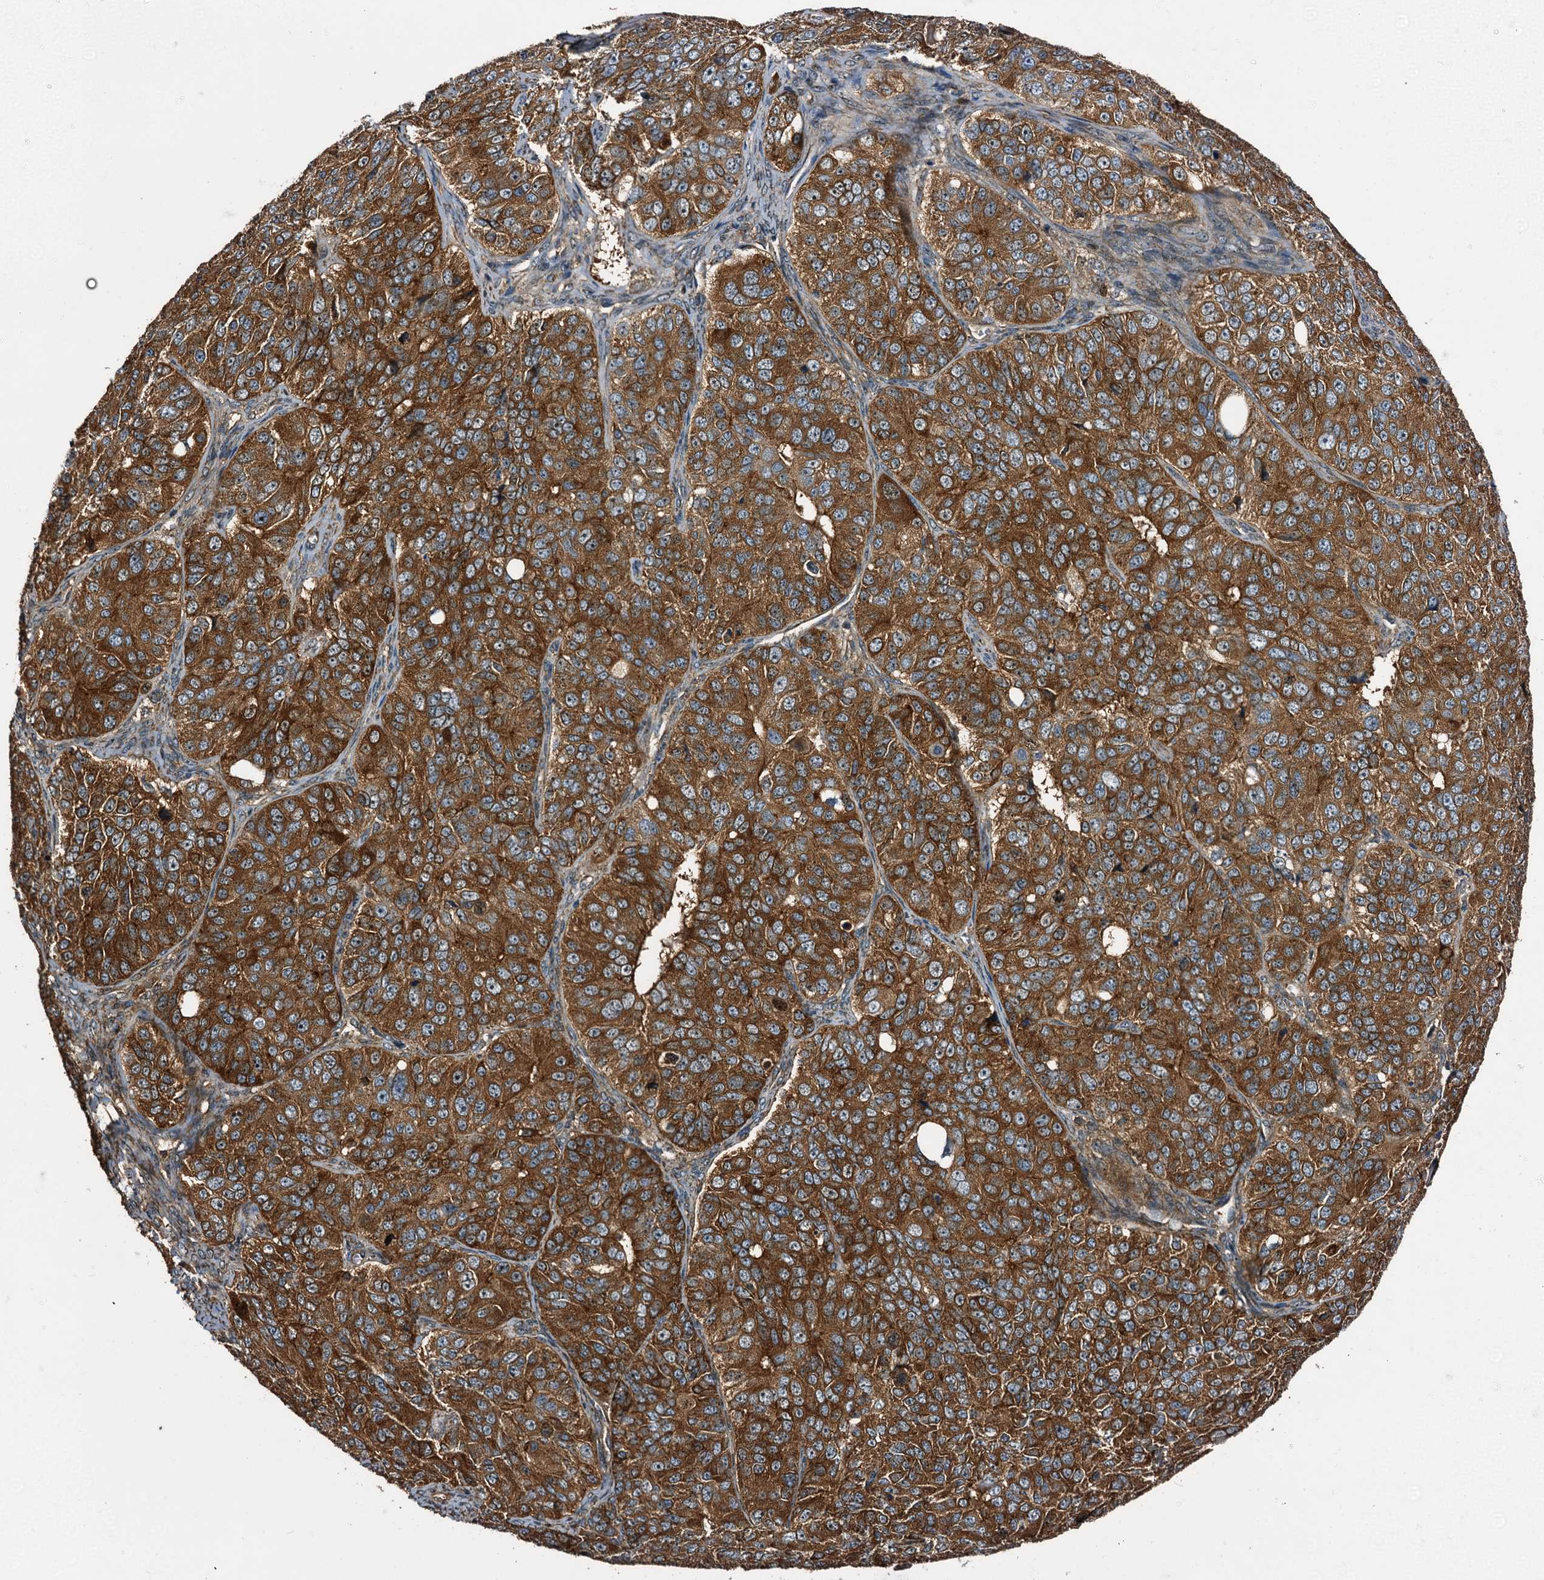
{"staining": {"intensity": "strong", "quantity": ">75%", "location": "cytoplasmic/membranous"}, "tissue": "ovarian cancer", "cell_type": "Tumor cells", "image_type": "cancer", "snomed": [{"axis": "morphology", "description": "Carcinoma, endometroid"}, {"axis": "topography", "description": "Ovary"}], "caption": "A brown stain shows strong cytoplasmic/membranous positivity of a protein in endometroid carcinoma (ovarian) tumor cells.", "gene": "PEX5", "patient": {"sex": "female", "age": 51}}